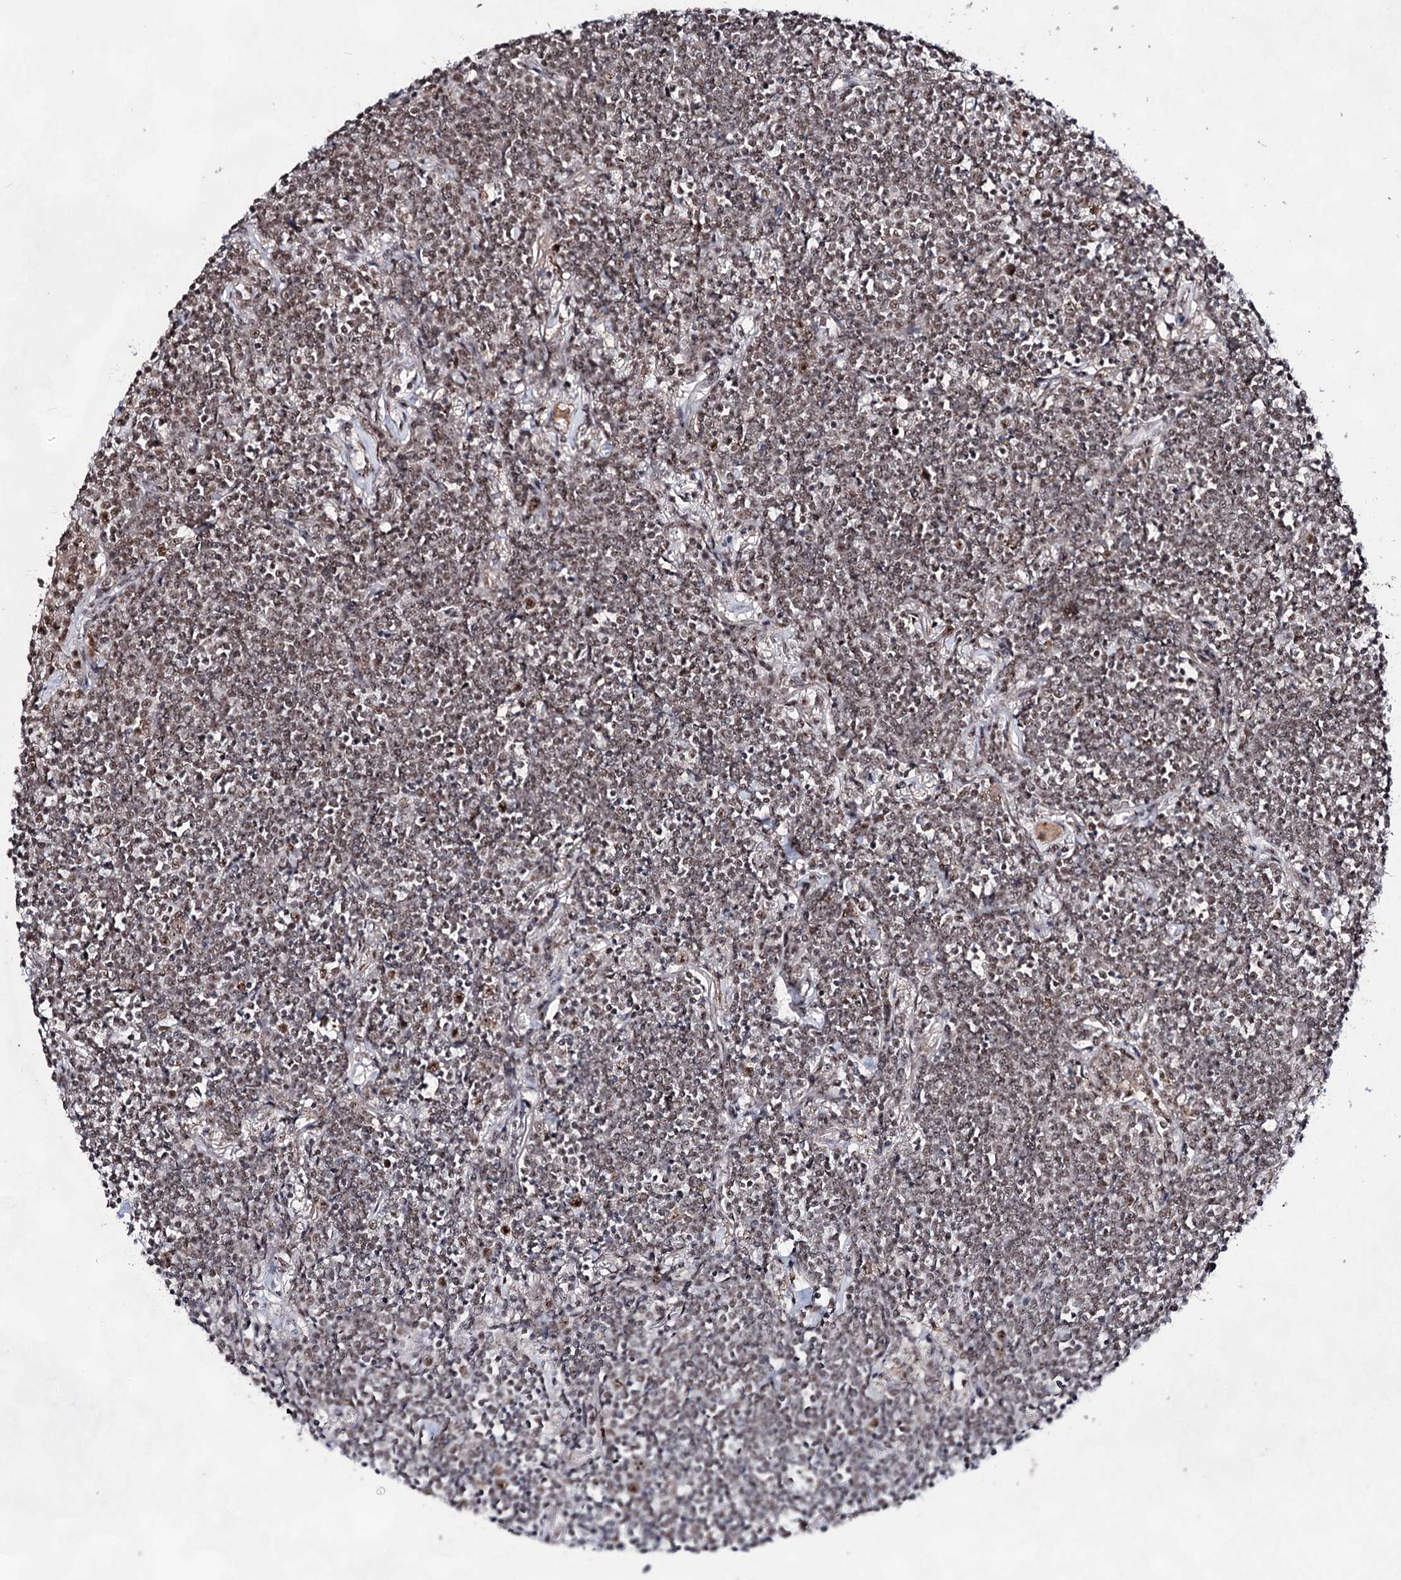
{"staining": {"intensity": "moderate", "quantity": ">75%", "location": "nuclear"}, "tissue": "lymphoma", "cell_type": "Tumor cells", "image_type": "cancer", "snomed": [{"axis": "morphology", "description": "Malignant lymphoma, non-Hodgkin's type, Low grade"}, {"axis": "topography", "description": "Lung"}], "caption": "Protein staining displays moderate nuclear expression in about >75% of tumor cells in lymphoma. (DAB IHC with brightfield microscopy, high magnification).", "gene": "EXOSC10", "patient": {"sex": "female", "age": 71}}